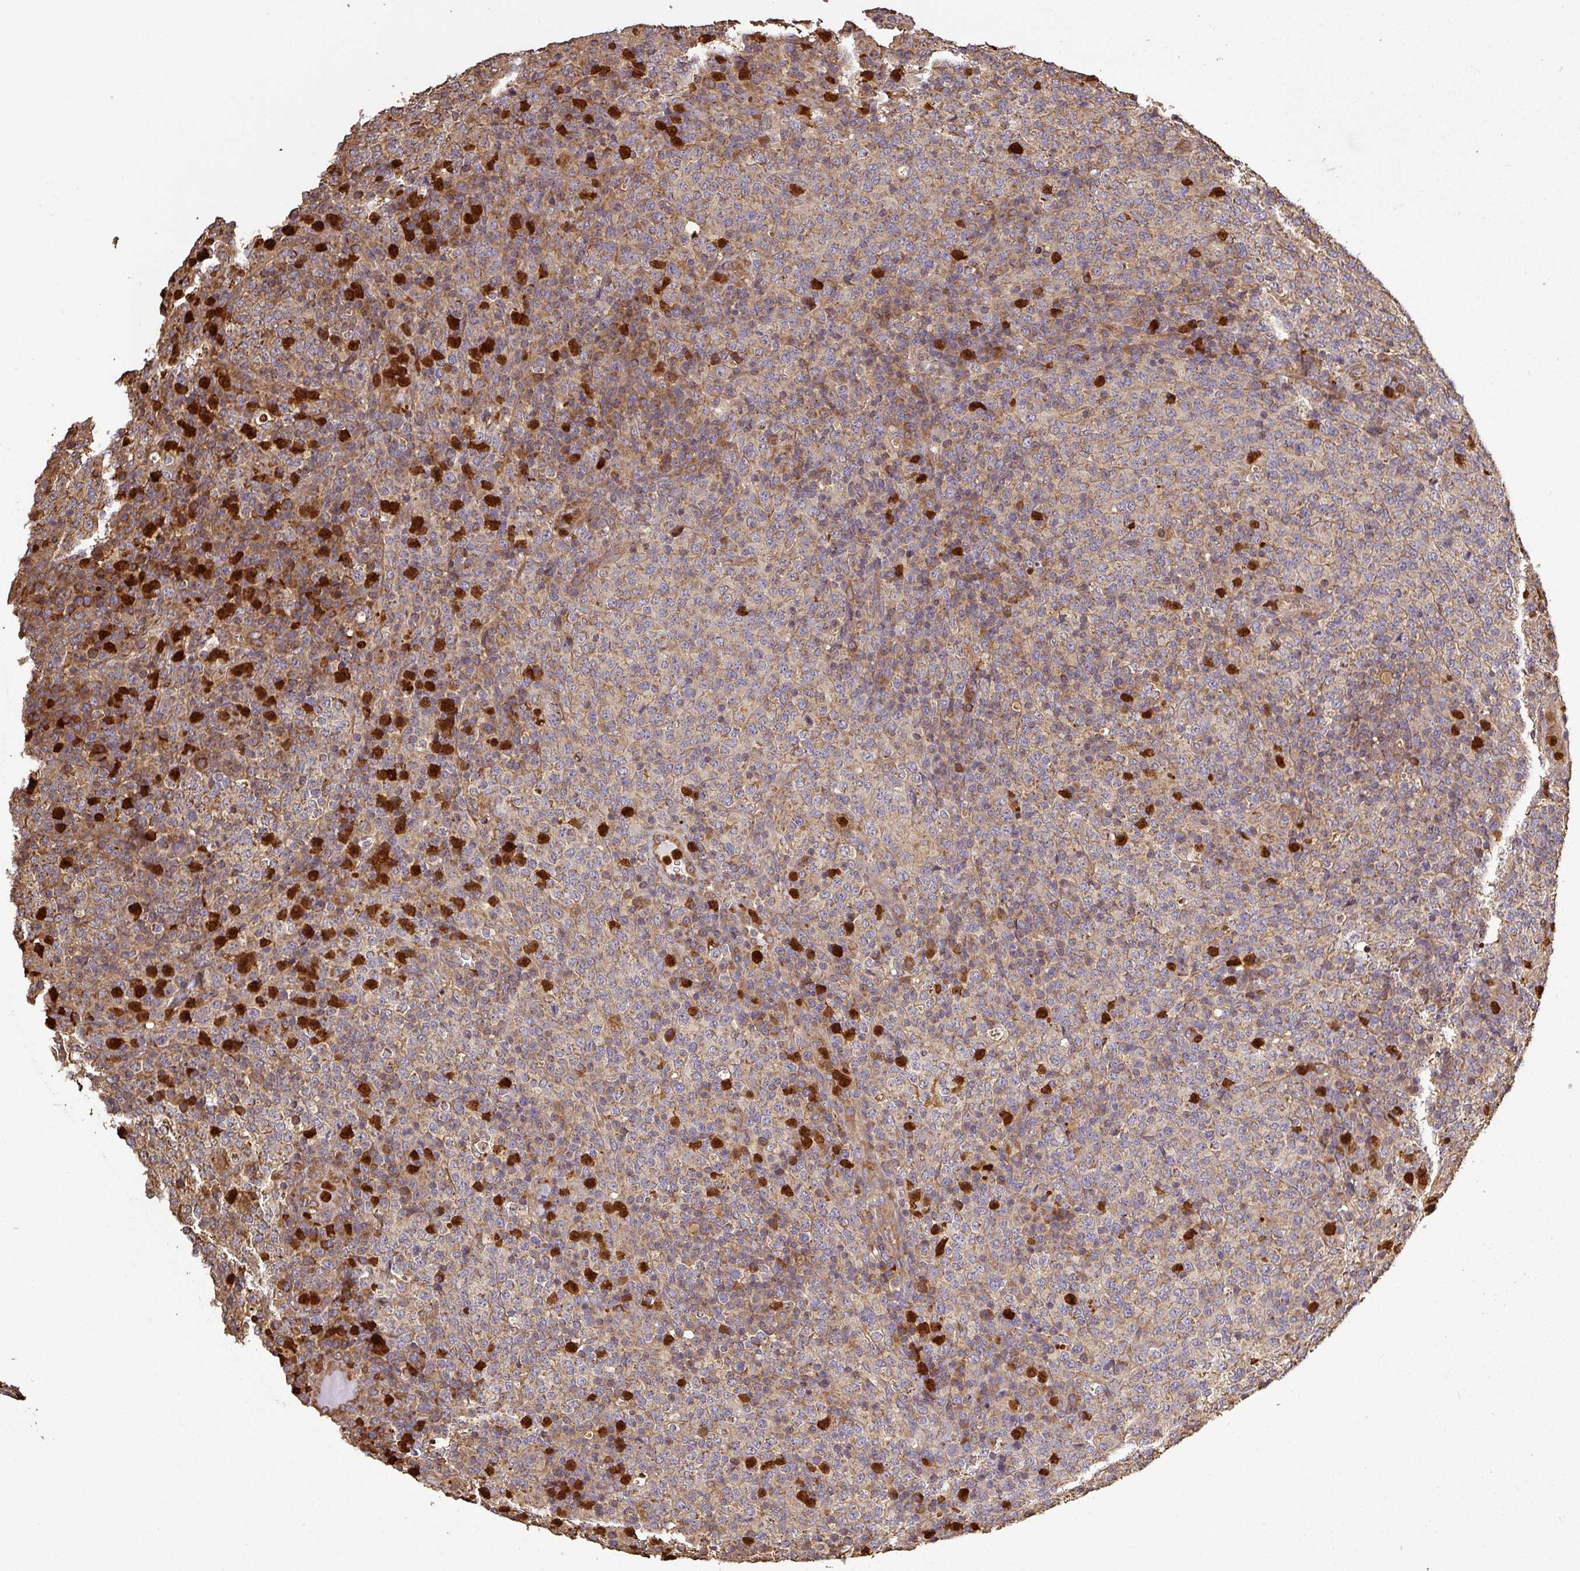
{"staining": {"intensity": "weak", "quantity": "25%-75%", "location": "cytoplasmic/membranous"}, "tissue": "lymphoma", "cell_type": "Tumor cells", "image_type": "cancer", "snomed": [{"axis": "morphology", "description": "Malignant lymphoma, non-Hodgkin's type, High grade"}, {"axis": "topography", "description": "Lymph node"}], "caption": "Weak cytoplasmic/membranous positivity for a protein is appreciated in approximately 25%-75% of tumor cells of lymphoma using immunohistochemistry (IHC).", "gene": "PLEKHM1", "patient": {"sex": "male", "age": 54}}